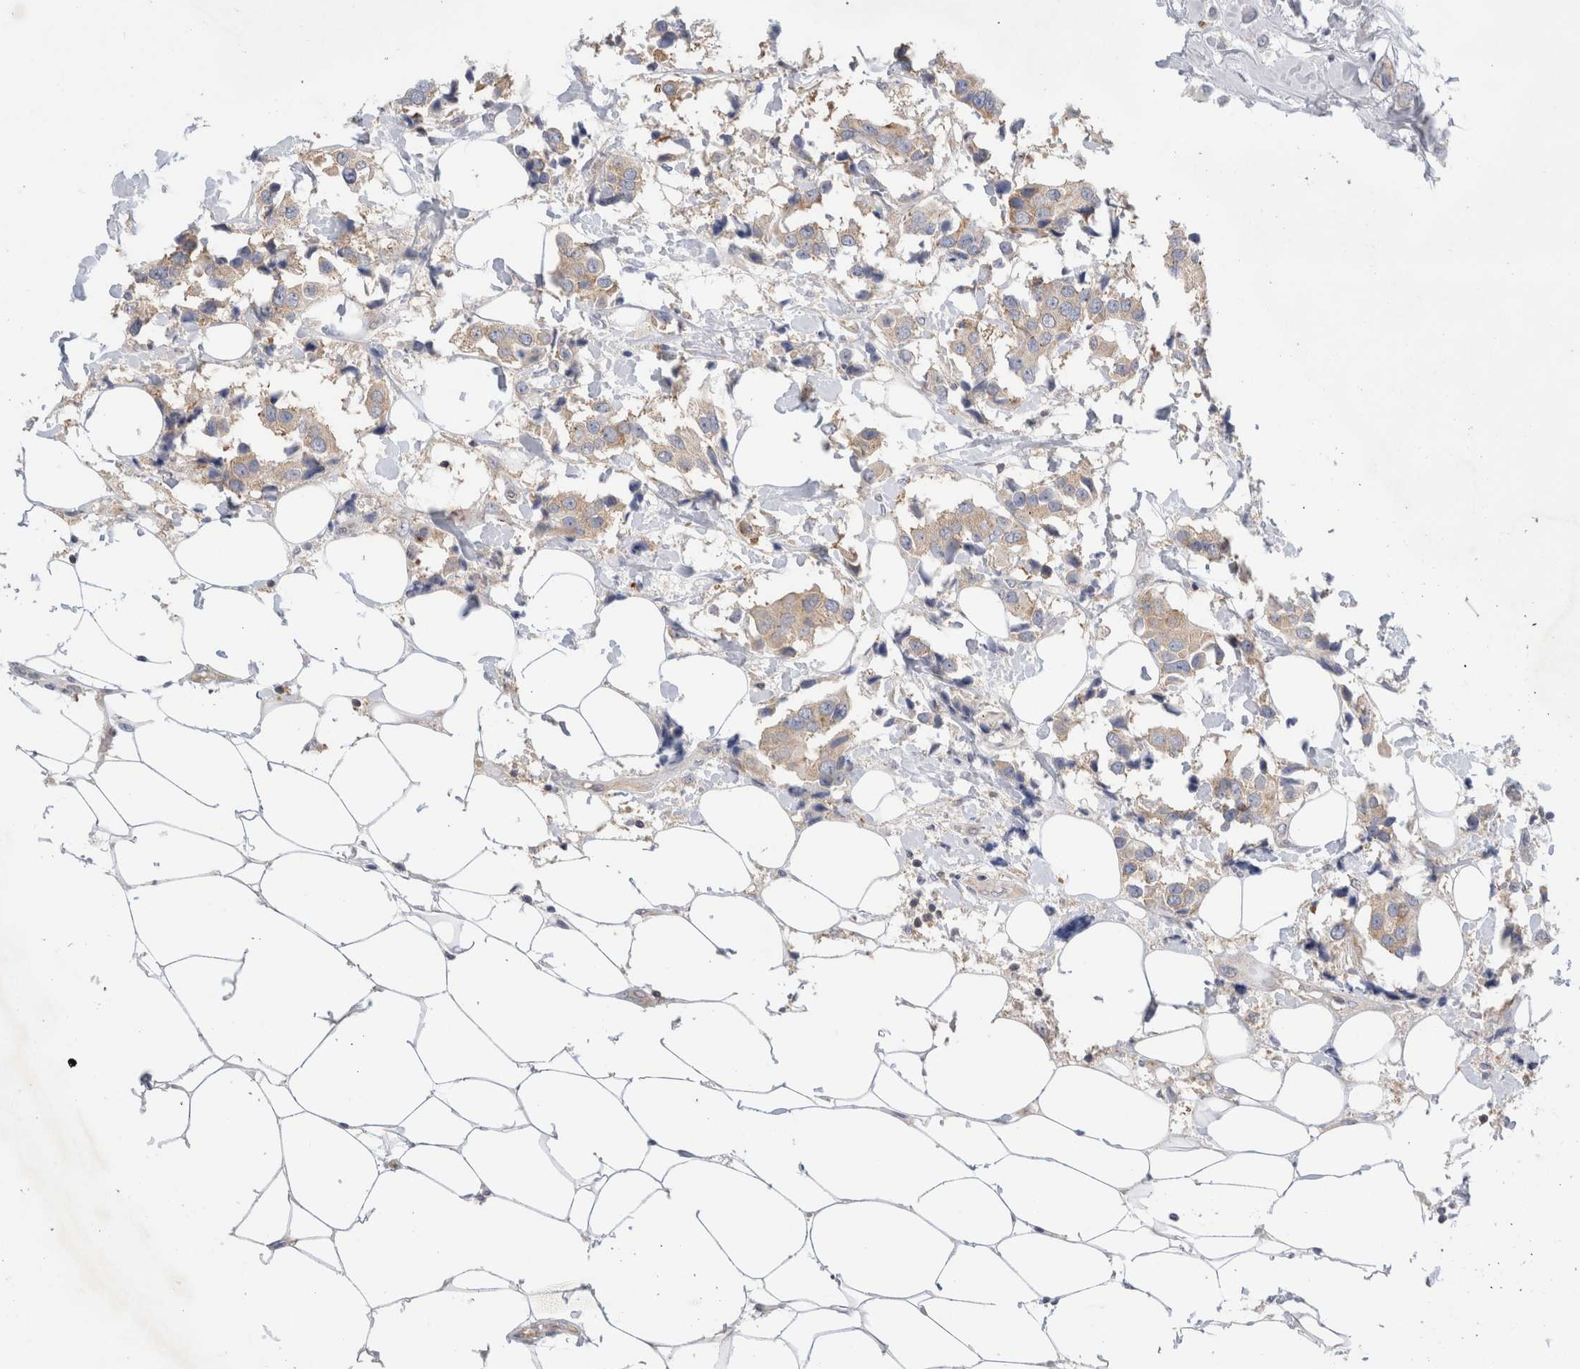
{"staining": {"intensity": "weak", "quantity": "<25%", "location": "cytoplasmic/membranous"}, "tissue": "breast cancer", "cell_type": "Tumor cells", "image_type": "cancer", "snomed": [{"axis": "morphology", "description": "Normal tissue, NOS"}, {"axis": "morphology", "description": "Duct carcinoma"}, {"axis": "topography", "description": "Breast"}], "caption": "This micrograph is of breast invasive ductal carcinoma stained with IHC to label a protein in brown with the nuclei are counter-stained blue. There is no positivity in tumor cells.", "gene": "ZNF23", "patient": {"sex": "female", "age": 39}}